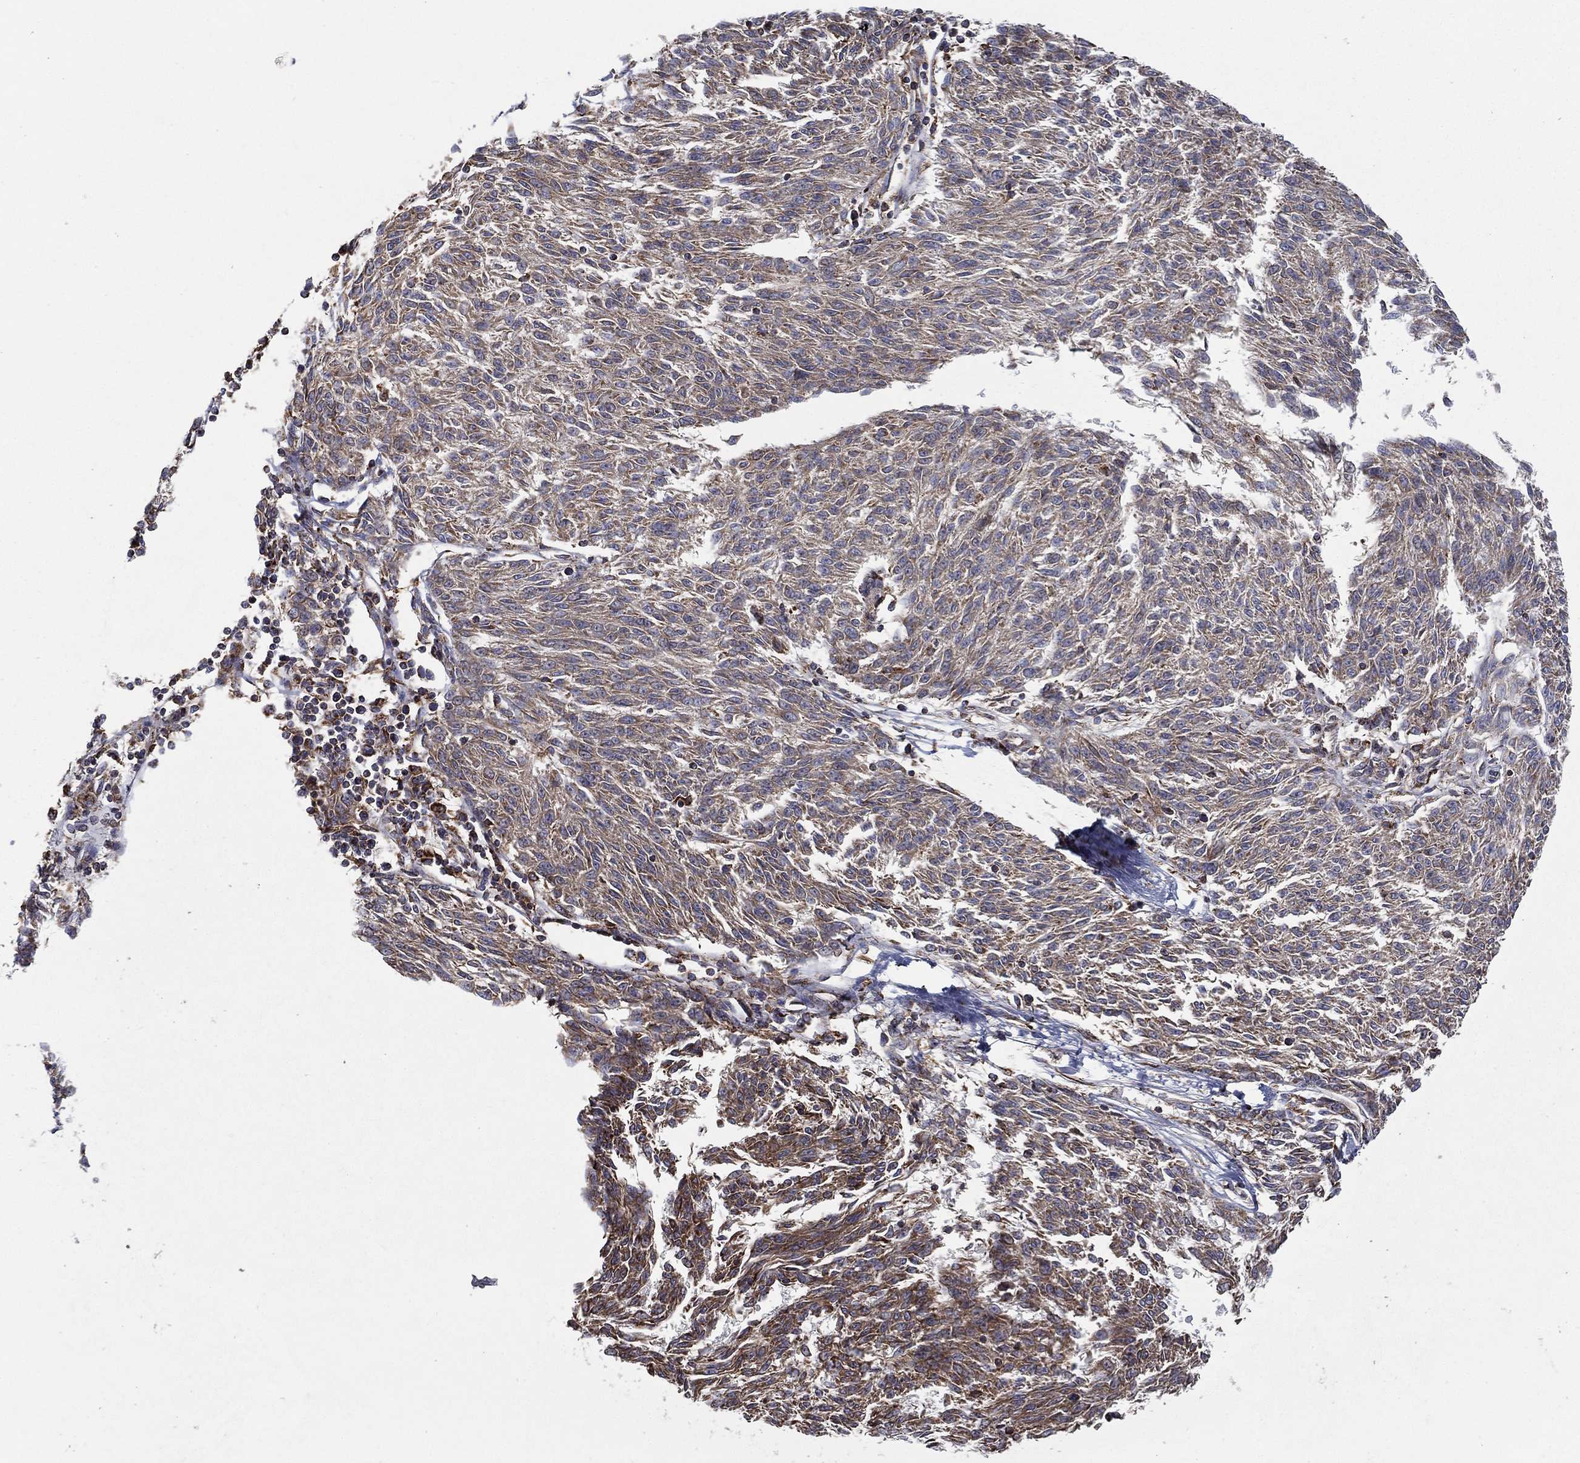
{"staining": {"intensity": "moderate", "quantity": "<25%", "location": "cytoplasmic/membranous"}, "tissue": "melanoma", "cell_type": "Tumor cells", "image_type": "cancer", "snomed": [{"axis": "morphology", "description": "Malignant melanoma, NOS"}, {"axis": "topography", "description": "Skin"}], "caption": "Moderate cytoplasmic/membranous staining for a protein is identified in about <25% of tumor cells of melanoma using IHC.", "gene": "MT-CYB", "patient": {"sex": "female", "age": 72}}